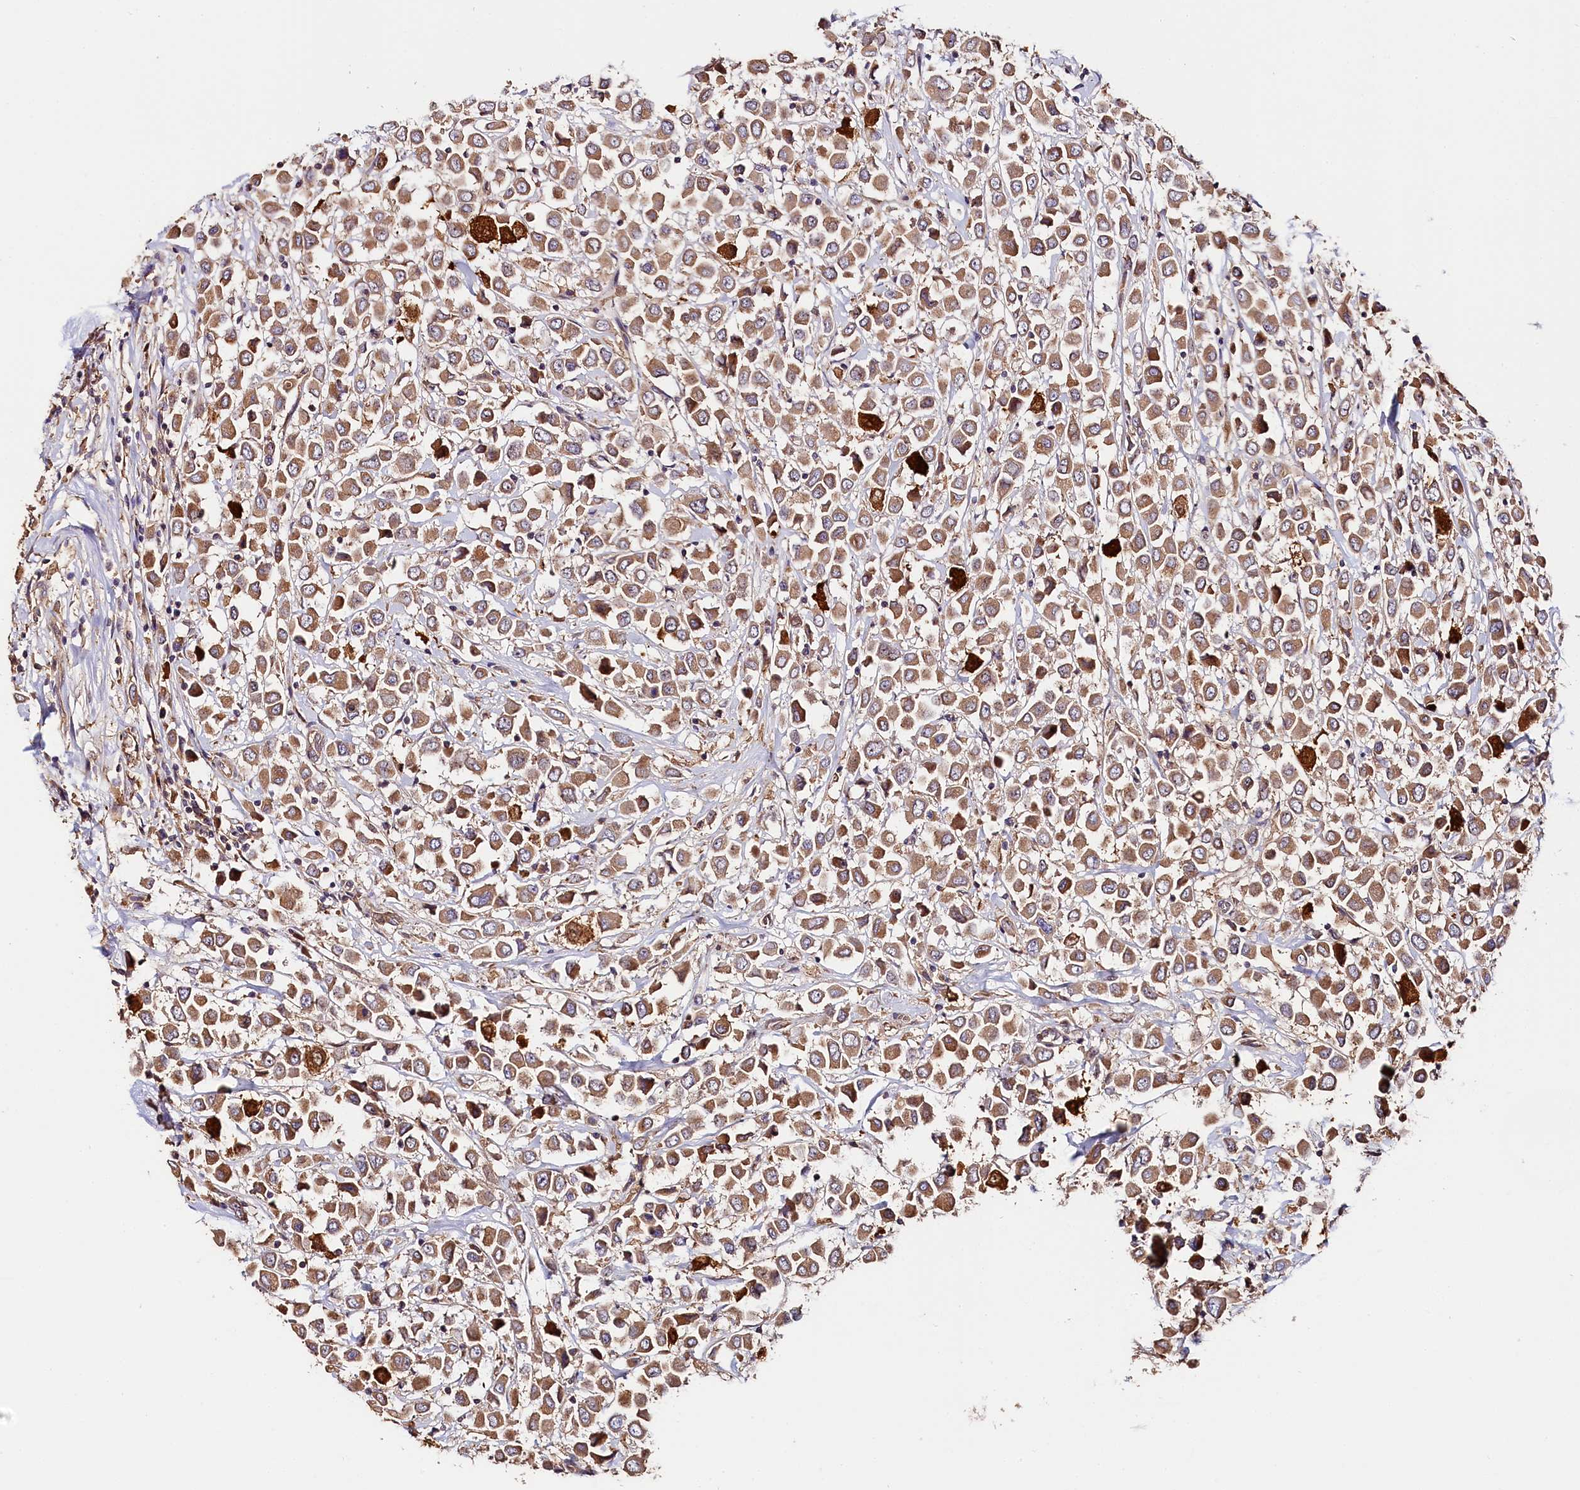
{"staining": {"intensity": "moderate", "quantity": ">75%", "location": "cytoplasmic/membranous"}, "tissue": "breast cancer", "cell_type": "Tumor cells", "image_type": "cancer", "snomed": [{"axis": "morphology", "description": "Duct carcinoma"}, {"axis": "topography", "description": "Breast"}], "caption": "A brown stain shows moderate cytoplasmic/membranous staining of a protein in human breast cancer tumor cells.", "gene": "KATNB1", "patient": {"sex": "female", "age": 61}}